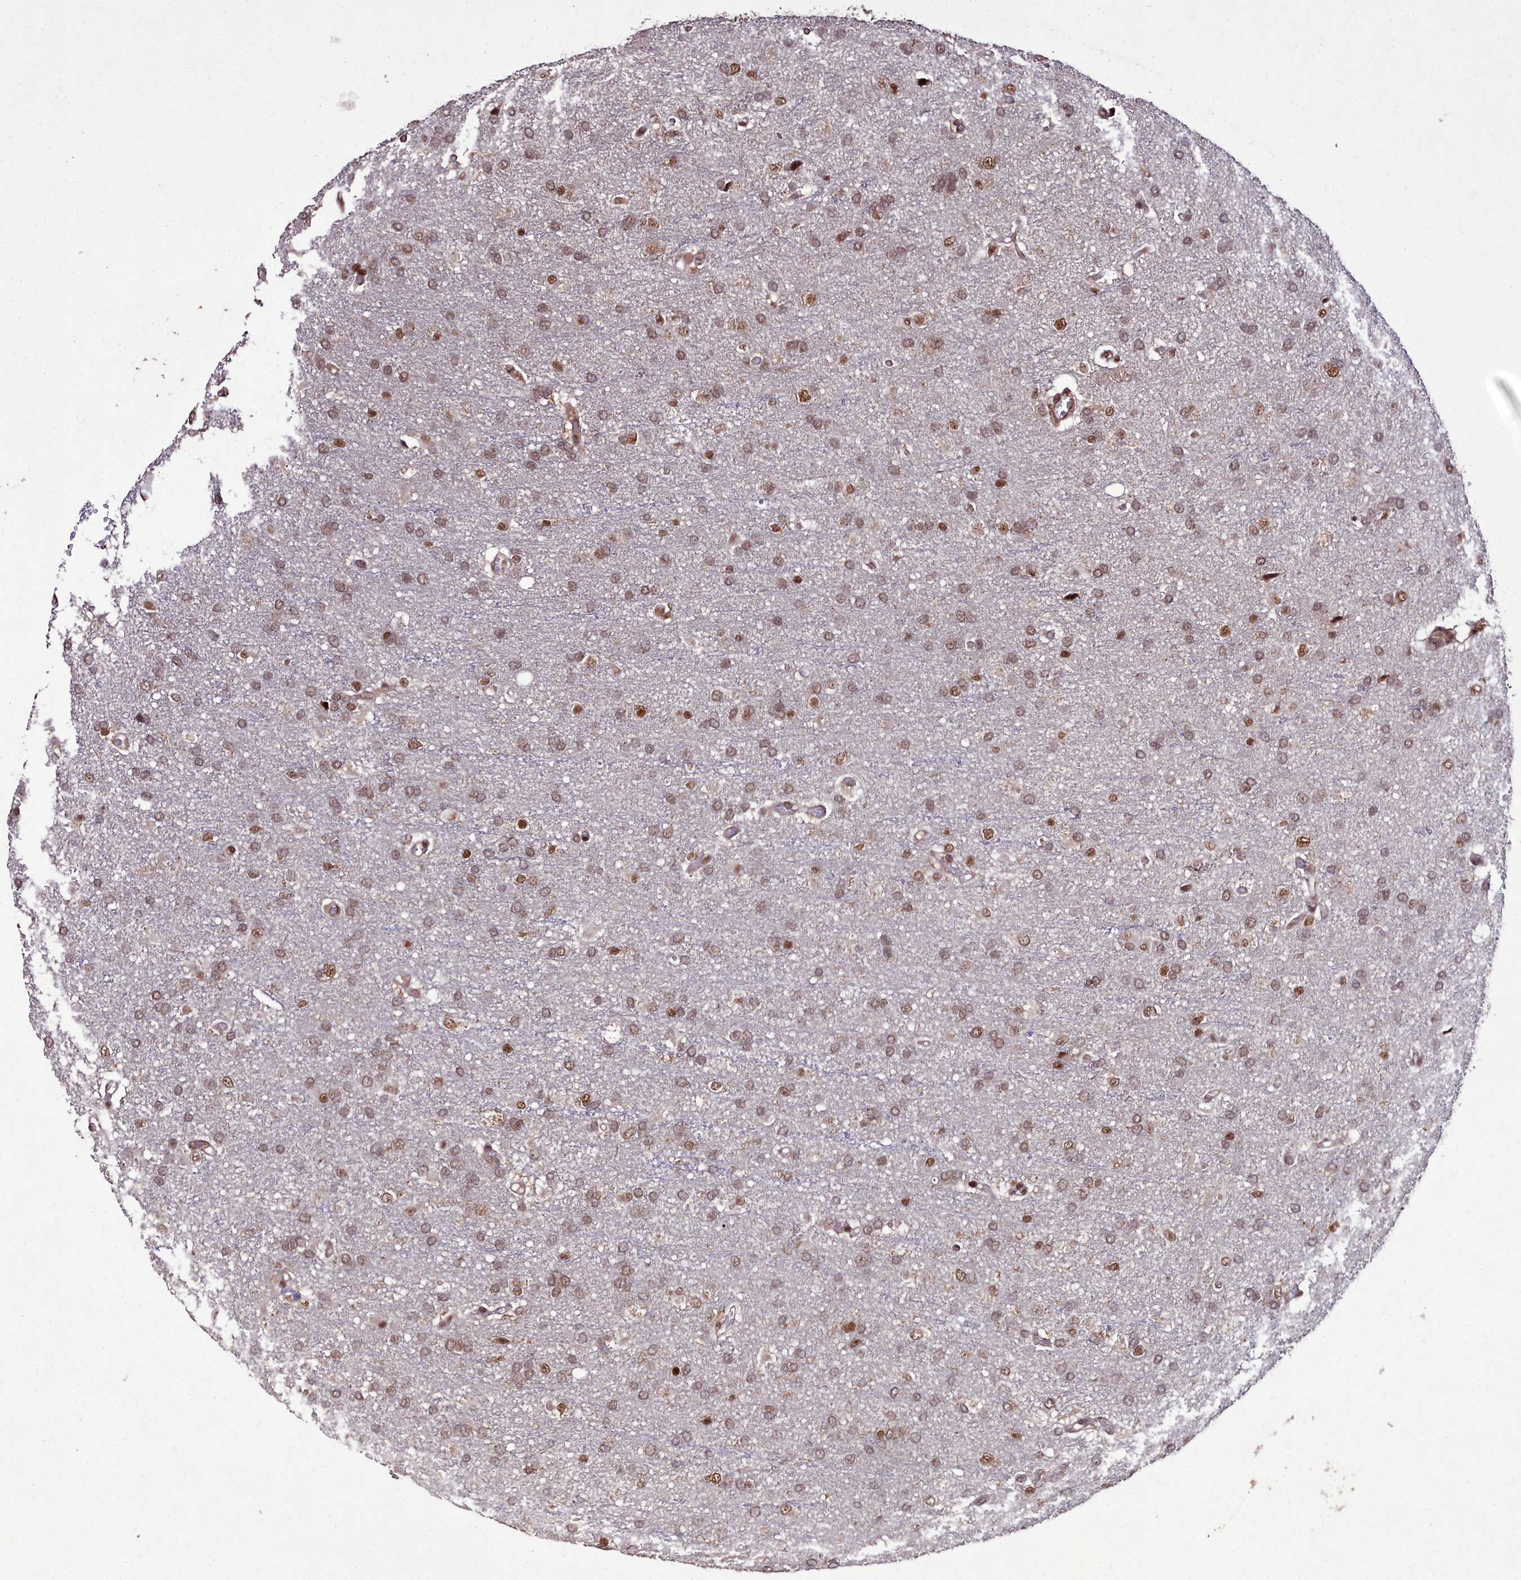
{"staining": {"intensity": "moderate", "quantity": ">75%", "location": "nuclear"}, "tissue": "glioma", "cell_type": "Tumor cells", "image_type": "cancer", "snomed": [{"axis": "morphology", "description": "Glioma, malignant, High grade"}, {"axis": "topography", "description": "Brain"}], "caption": "High-grade glioma (malignant) stained with IHC reveals moderate nuclear expression in approximately >75% of tumor cells. Using DAB (3,3'-diaminobenzidine) (brown) and hematoxylin (blue) stains, captured at high magnification using brightfield microscopy.", "gene": "CXXC1", "patient": {"sex": "female", "age": 74}}